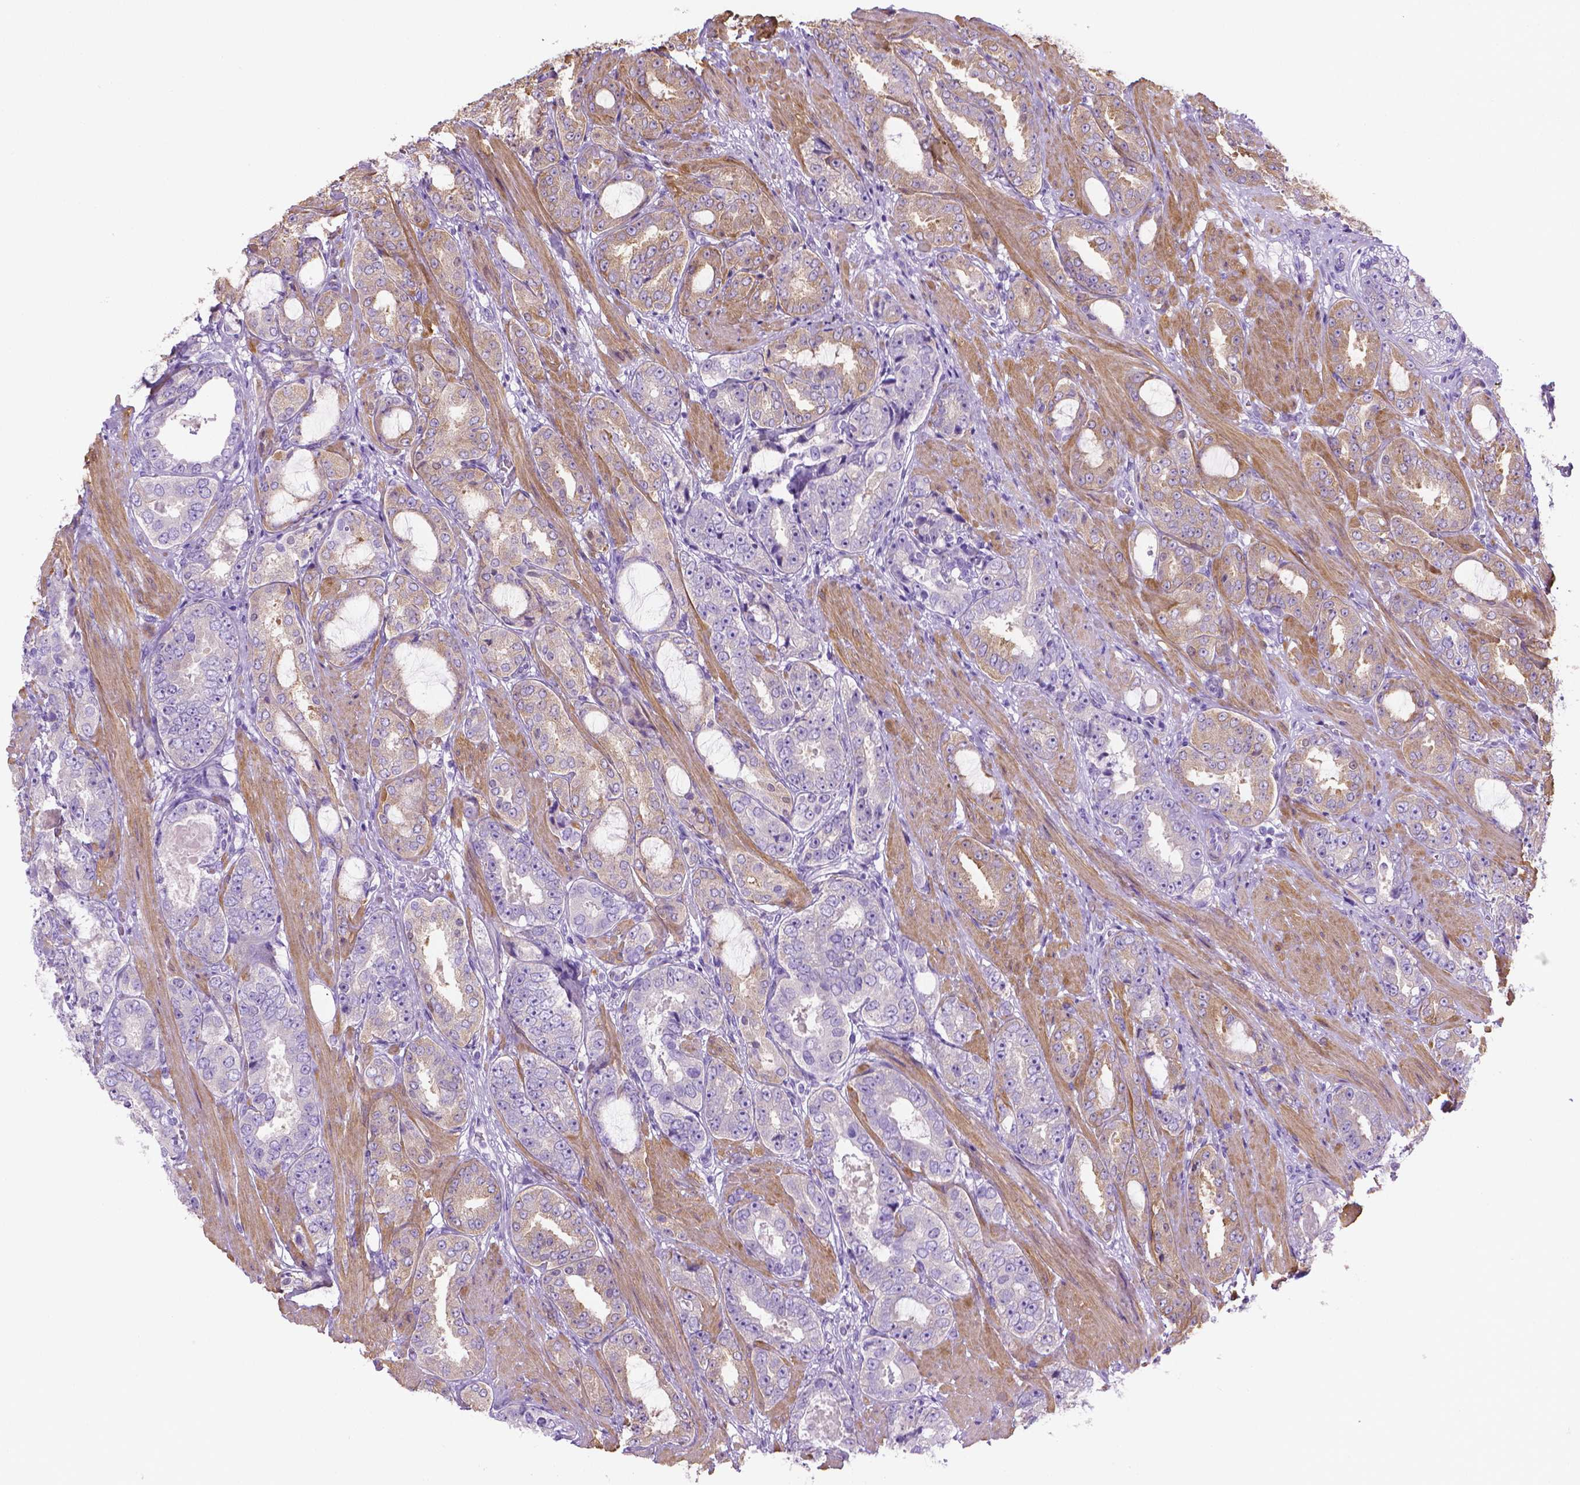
{"staining": {"intensity": "weak", "quantity": "25%-75%", "location": "cytoplasmic/membranous"}, "tissue": "prostate cancer", "cell_type": "Tumor cells", "image_type": "cancer", "snomed": [{"axis": "morphology", "description": "Adenocarcinoma, High grade"}, {"axis": "topography", "description": "Prostate"}], "caption": "Immunohistochemical staining of human prostate cancer (high-grade adenocarcinoma) exhibits weak cytoplasmic/membranous protein staining in approximately 25%-75% of tumor cells.", "gene": "FASN", "patient": {"sex": "male", "age": 63}}